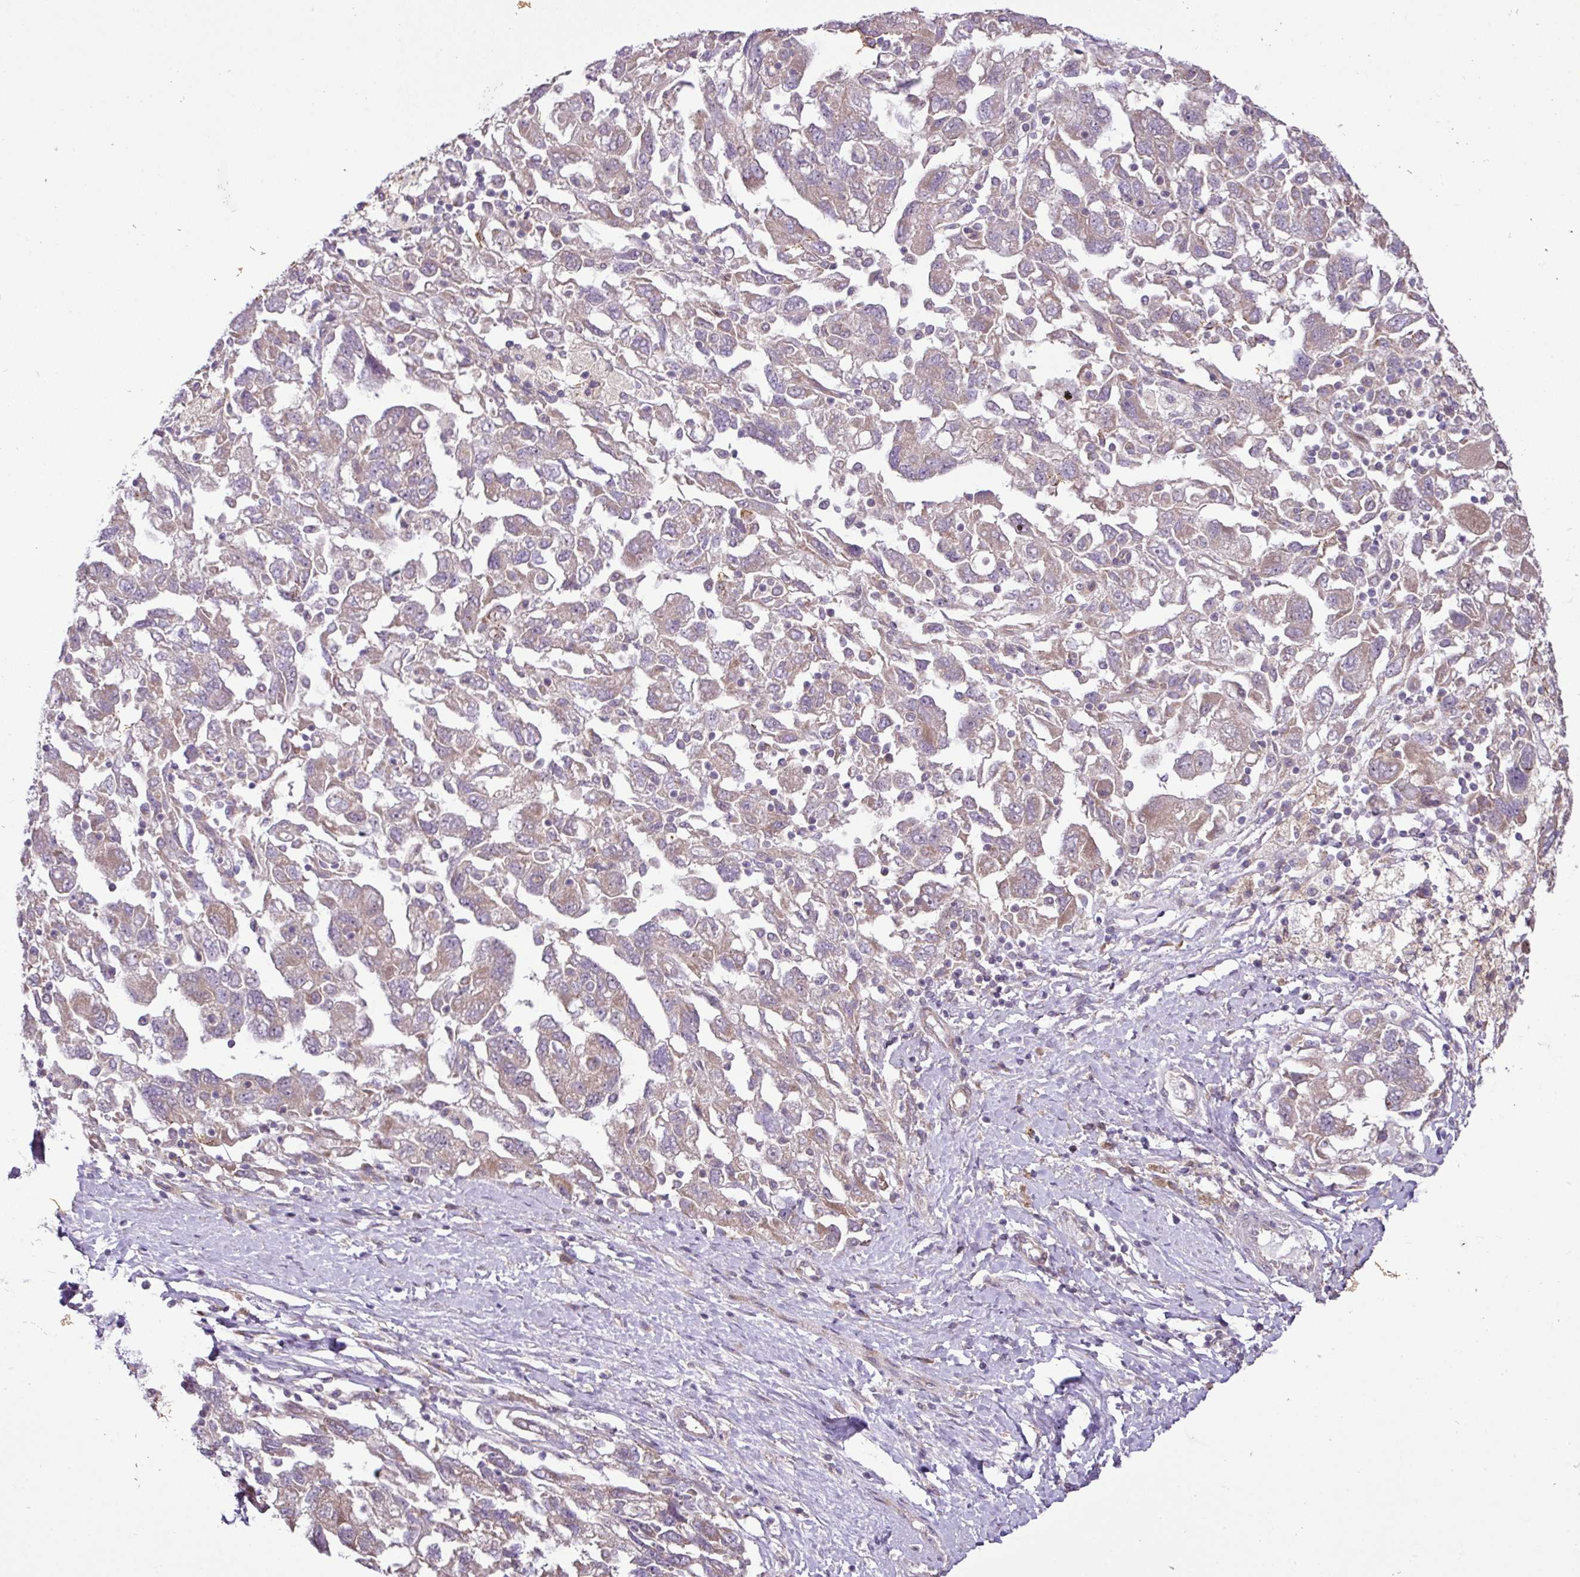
{"staining": {"intensity": "weak", "quantity": "<25%", "location": "cytoplasmic/membranous"}, "tissue": "ovarian cancer", "cell_type": "Tumor cells", "image_type": "cancer", "snomed": [{"axis": "morphology", "description": "Carcinoma, NOS"}, {"axis": "morphology", "description": "Cystadenocarcinoma, serous, NOS"}, {"axis": "topography", "description": "Ovary"}], "caption": "The histopathology image exhibits no staining of tumor cells in serous cystadenocarcinoma (ovarian).", "gene": "COX18", "patient": {"sex": "female", "age": 69}}